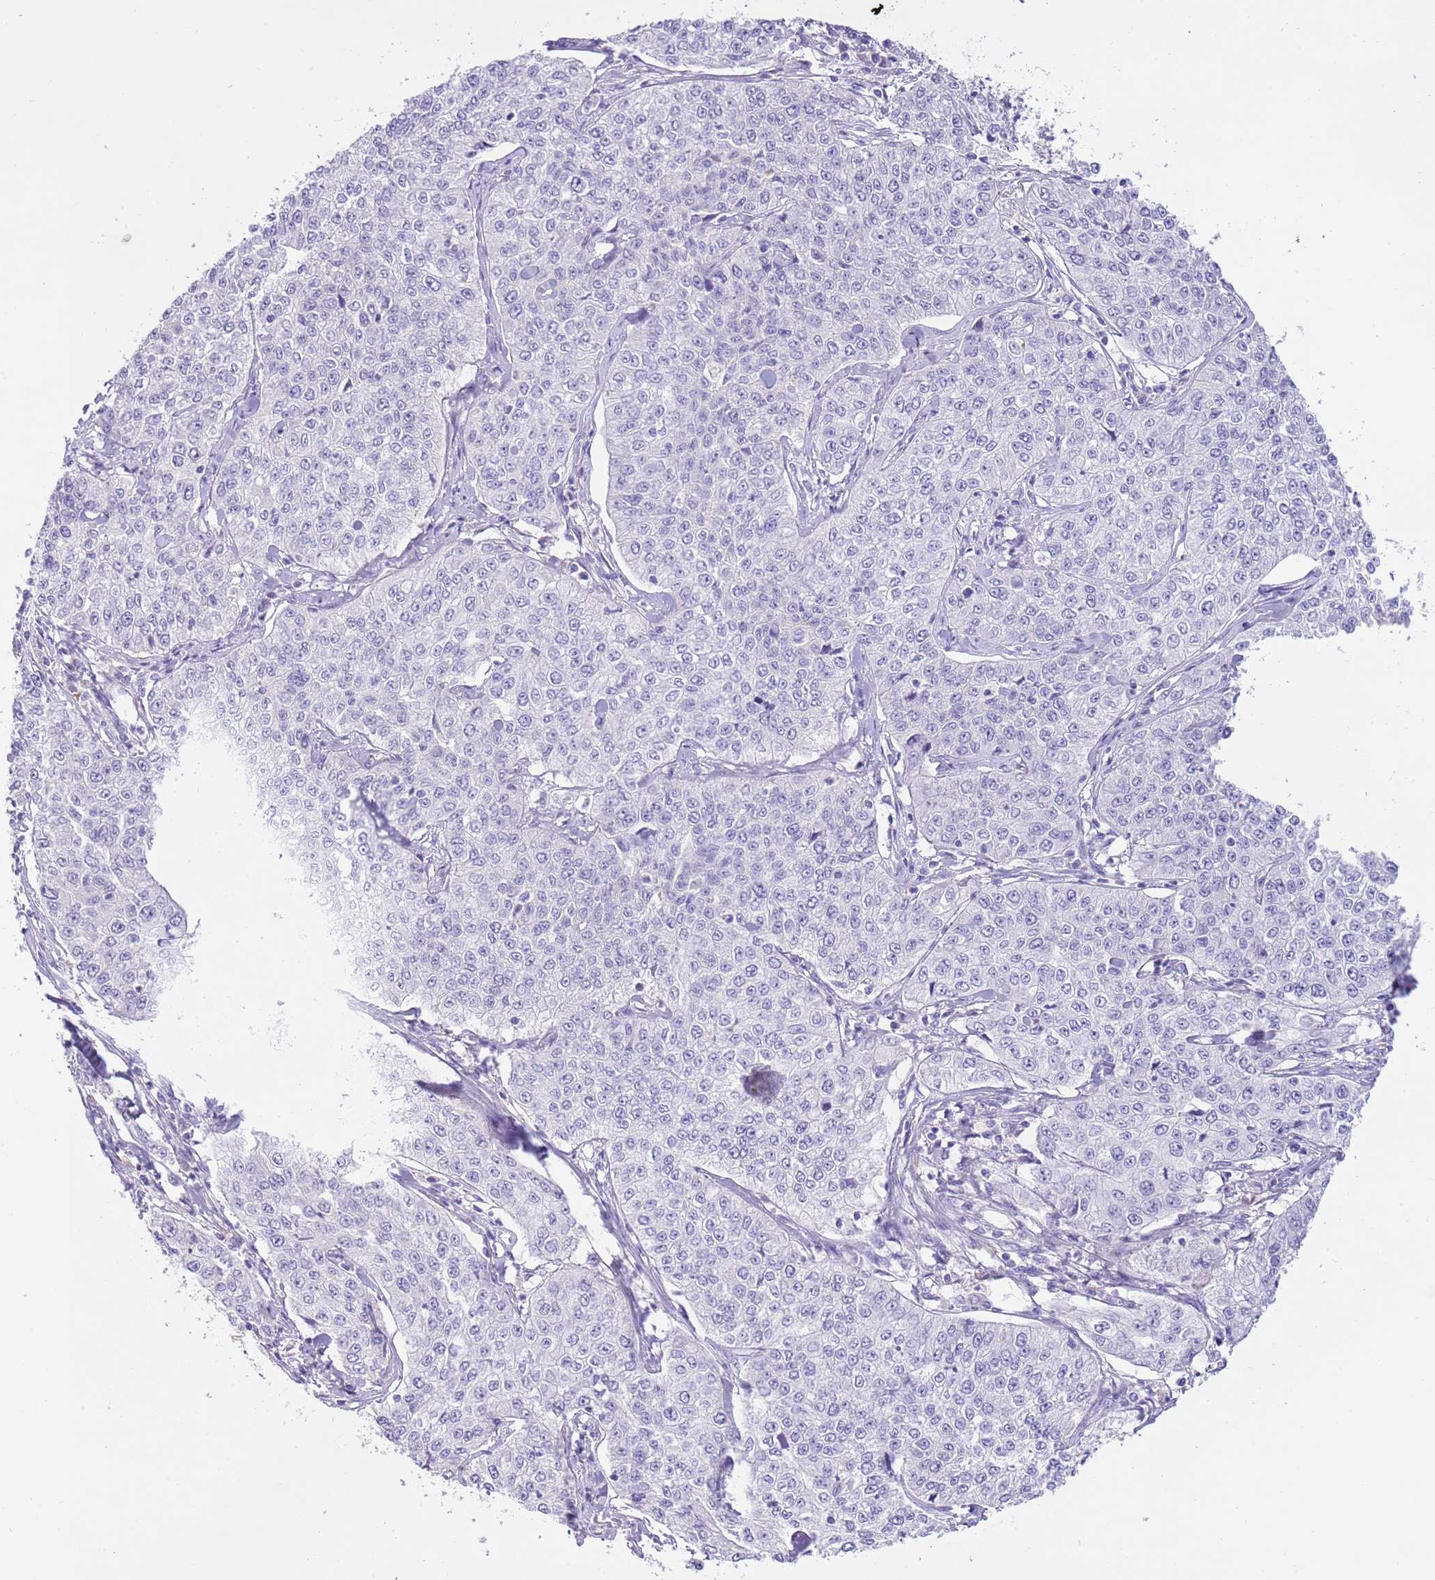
{"staining": {"intensity": "negative", "quantity": "none", "location": "none"}, "tissue": "cervical cancer", "cell_type": "Tumor cells", "image_type": "cancer", "snomed": [{"axis": "morphology", "description": "Squamous cell carcinoma, NOS"}, {"axis": "topography", "description": "Cervix"}], "caption": "The photomicrograph reveals no significant positivity in tumor cells of cervical squamous cell carcinoma.", "gene": "CLEC2A", "patient": {"sex": "female", "age": 35}}